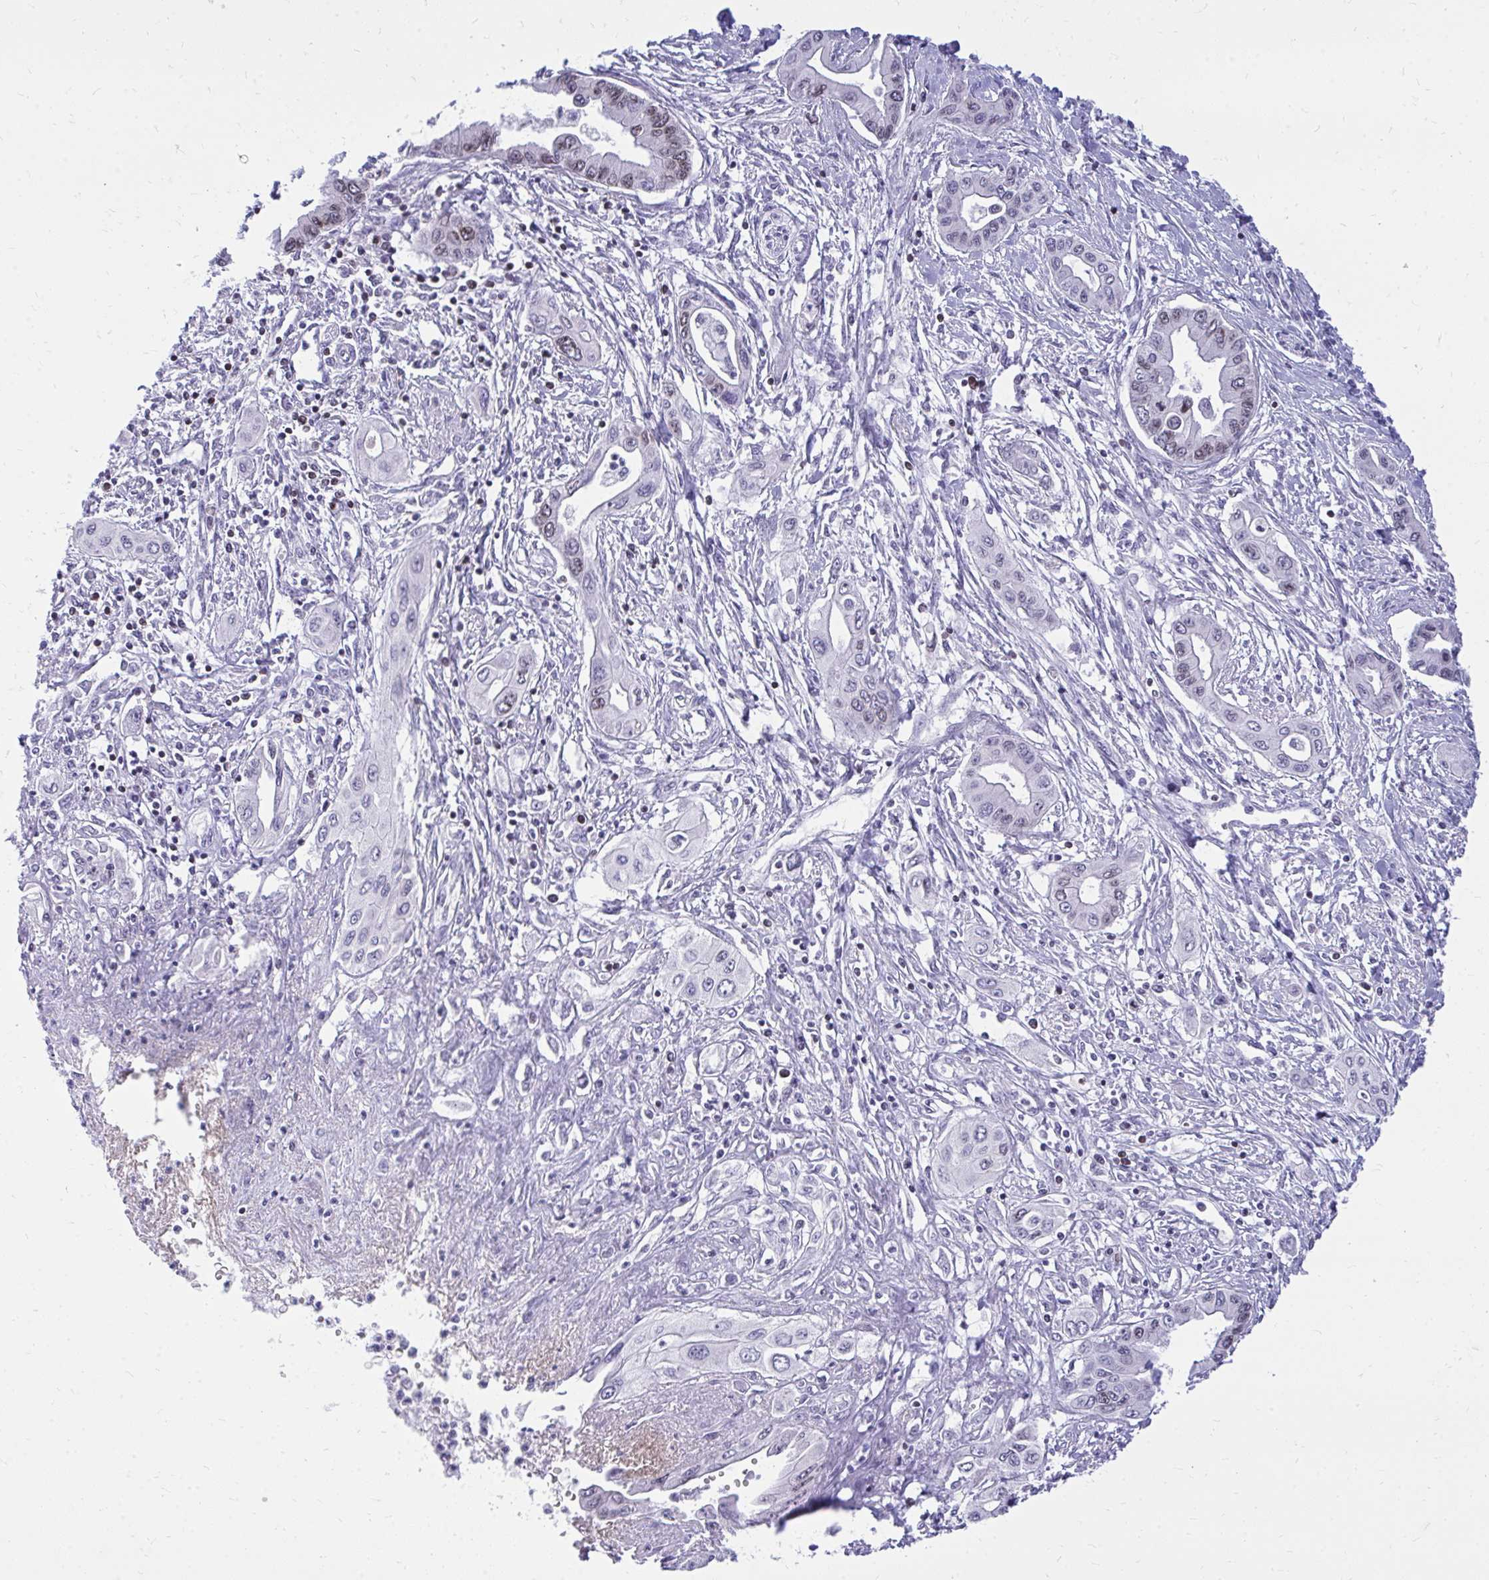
{"staining": {"intensity": "negative", "quantity": "none", "location": "none"}, "tissue": "pancreatic cancer", "cell_type": "Tumor cells", "image_type": "cancer", "snomed": [{"axis": "morphology", "description": "Adenocarcinoma, NOS"}, {"axis": "topography", "description": "Pancreas"}], "caption": "Tumor cells are negative for brown protein staining in adenocarcinoma (pancreatic).", "gene": "RPS6KA2", "patient": {"sex": "female", "age": 62}}